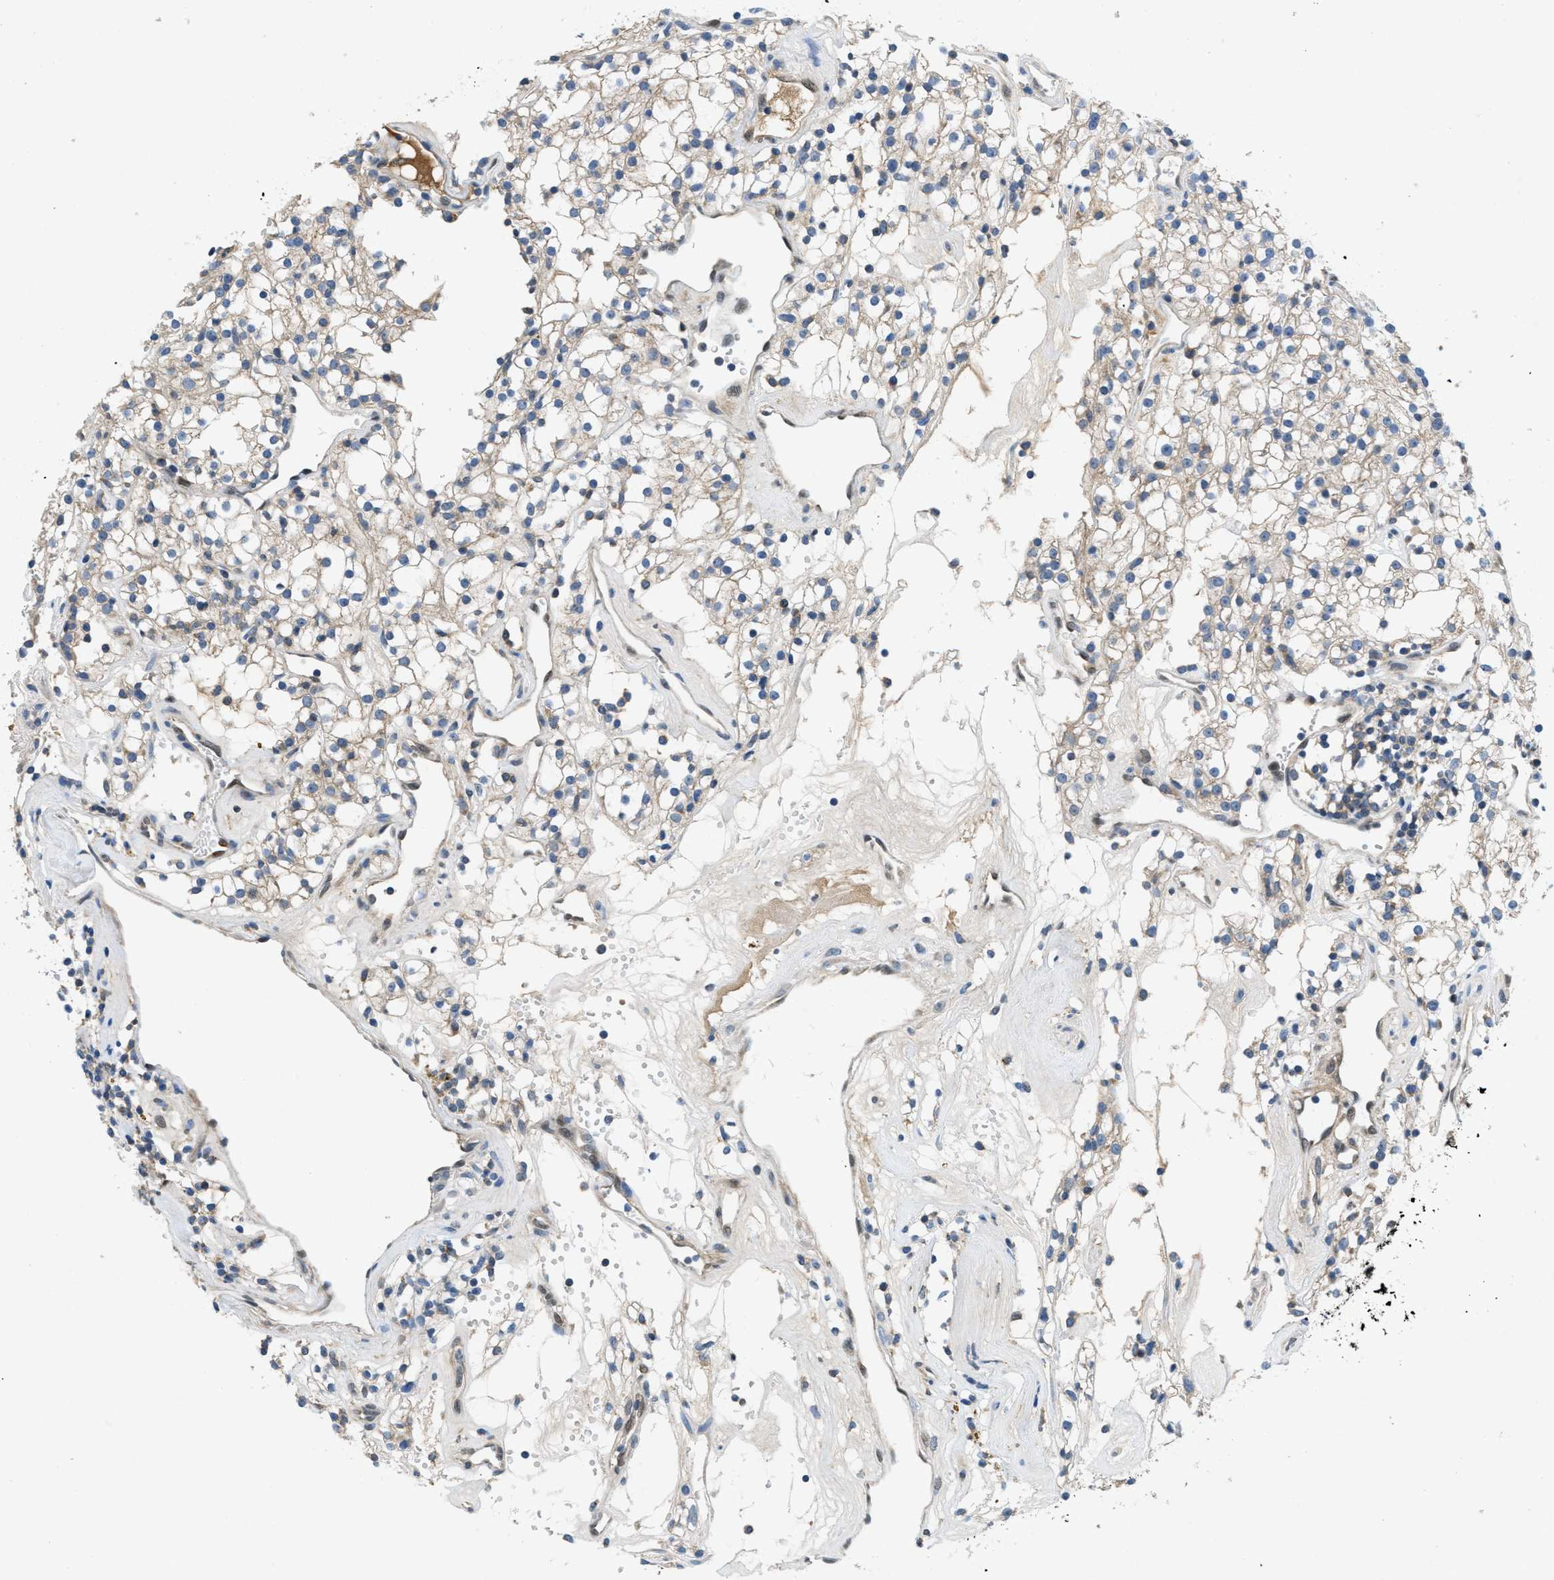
{"staining": {"intensity": "weak", "quantity": ">75%", "location": "cytoplasmic/membranous"}, "tissue": "renal cancer", "cell_type": "Tumor cells", "image_type": "cancer", "snomed": [{"axis": "morphology", "description": "Adenocarcinoma, NOS"}, {"axis": "topography", "description": "Kidney"}], "caption": "The immunohistochemical stain shows weak cytoplasmic/membranous positivity in tumor cells of renal adenocarcinoma tissue.", "gene": "PNKD", "patient": {"sex": "male", "age": 59}}